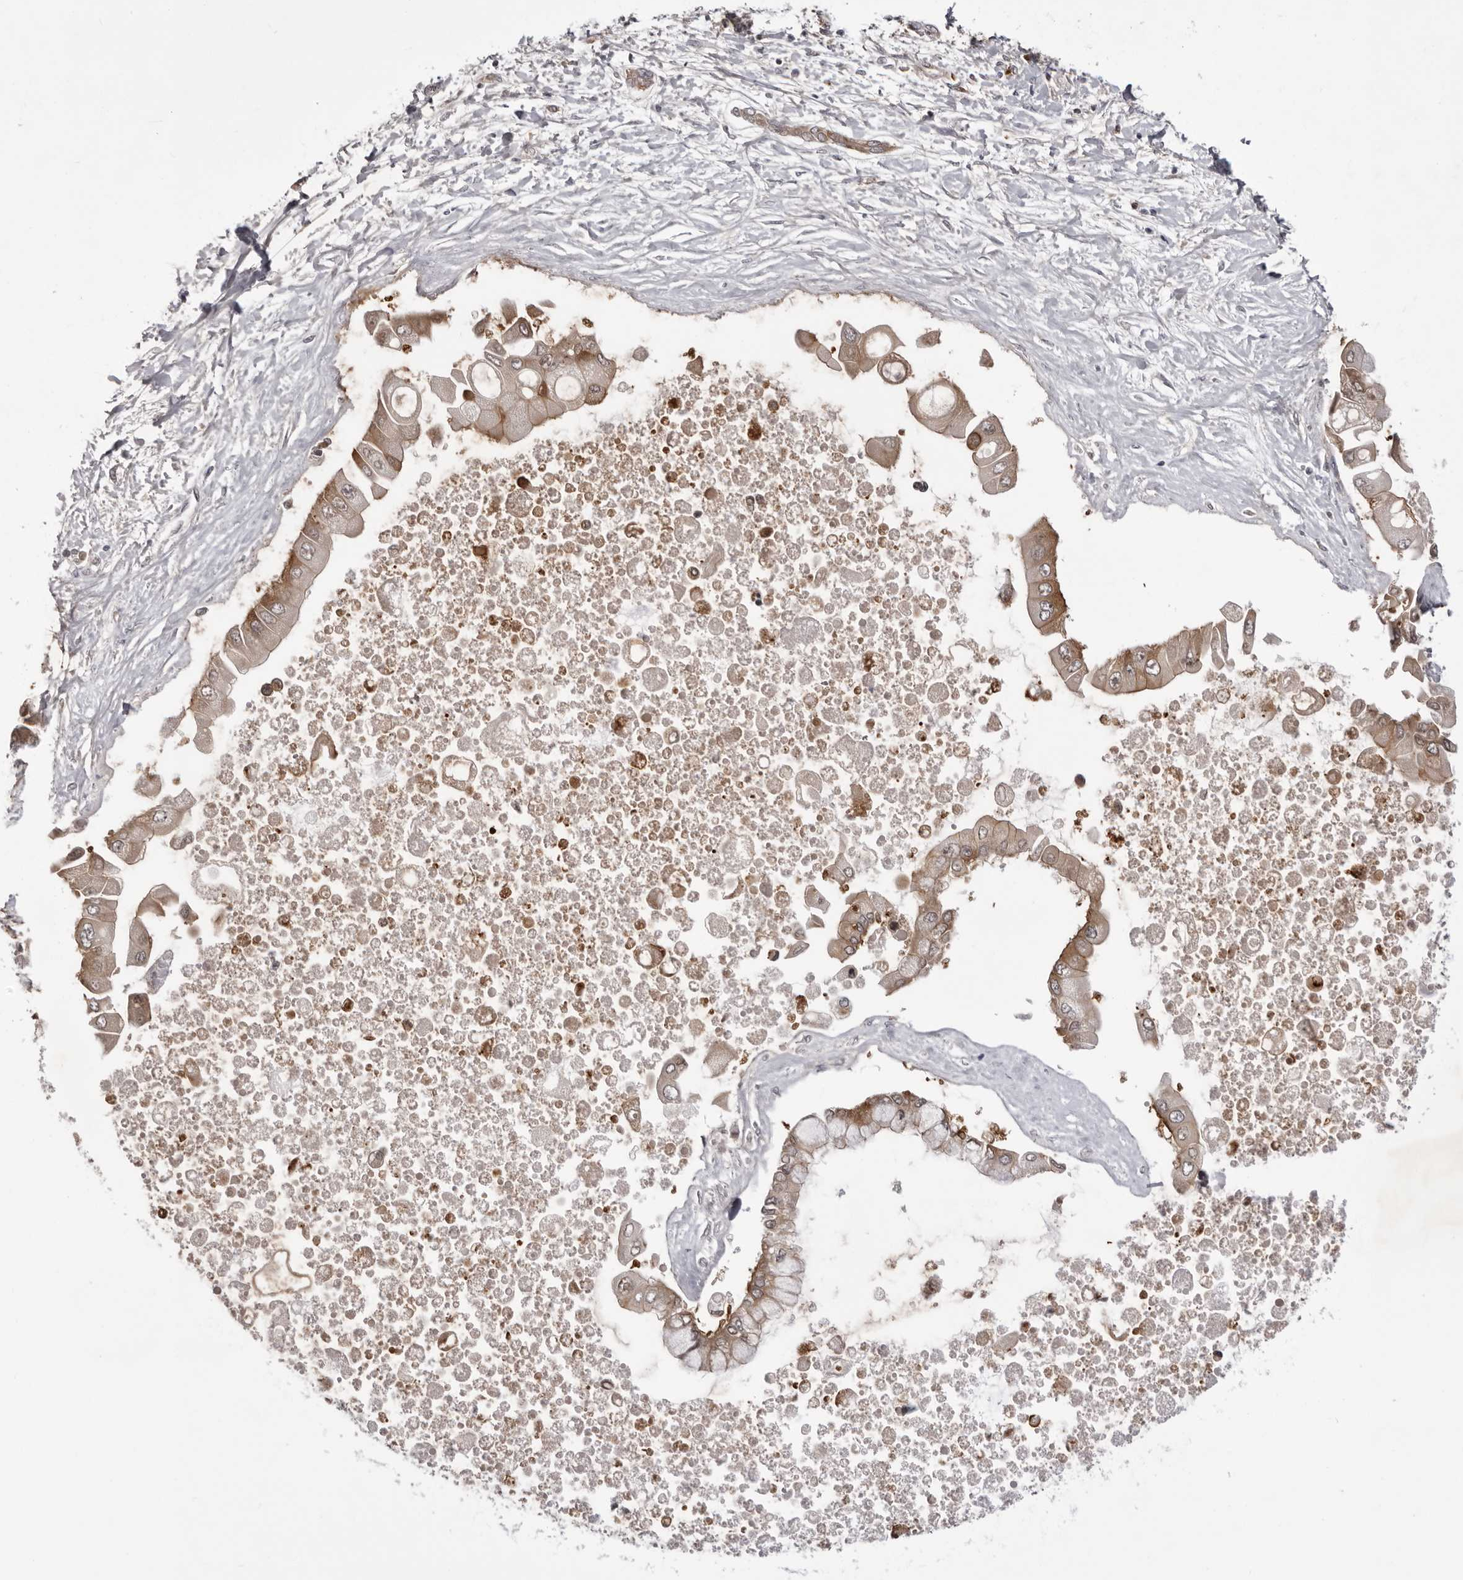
{"staining": {"intensity": "moderate", "quantity": ">75%", "location": "cytoplasmic/membranous"}, "tissue": "liver cancer", "cell_type": "Tumor cells", "image_type": "cancer", "snomed": [{"axis": "morphology", "description": "Cholangiocarcinoma"}, {"axis": "topography", "description": "Liver"}], "caption": "Cholangiocarcinoma (liver) tissue shows moderate cytoplasmic/membranous staining in approximately >75% of tumor cells, visualized by immunohistochemistry. (DAB (3,3'-diaminobenzidine) IHC with brightfield microscopy, high magnification).", "gene": "USP43", "patient": {"sex": "male", "age": 50}}